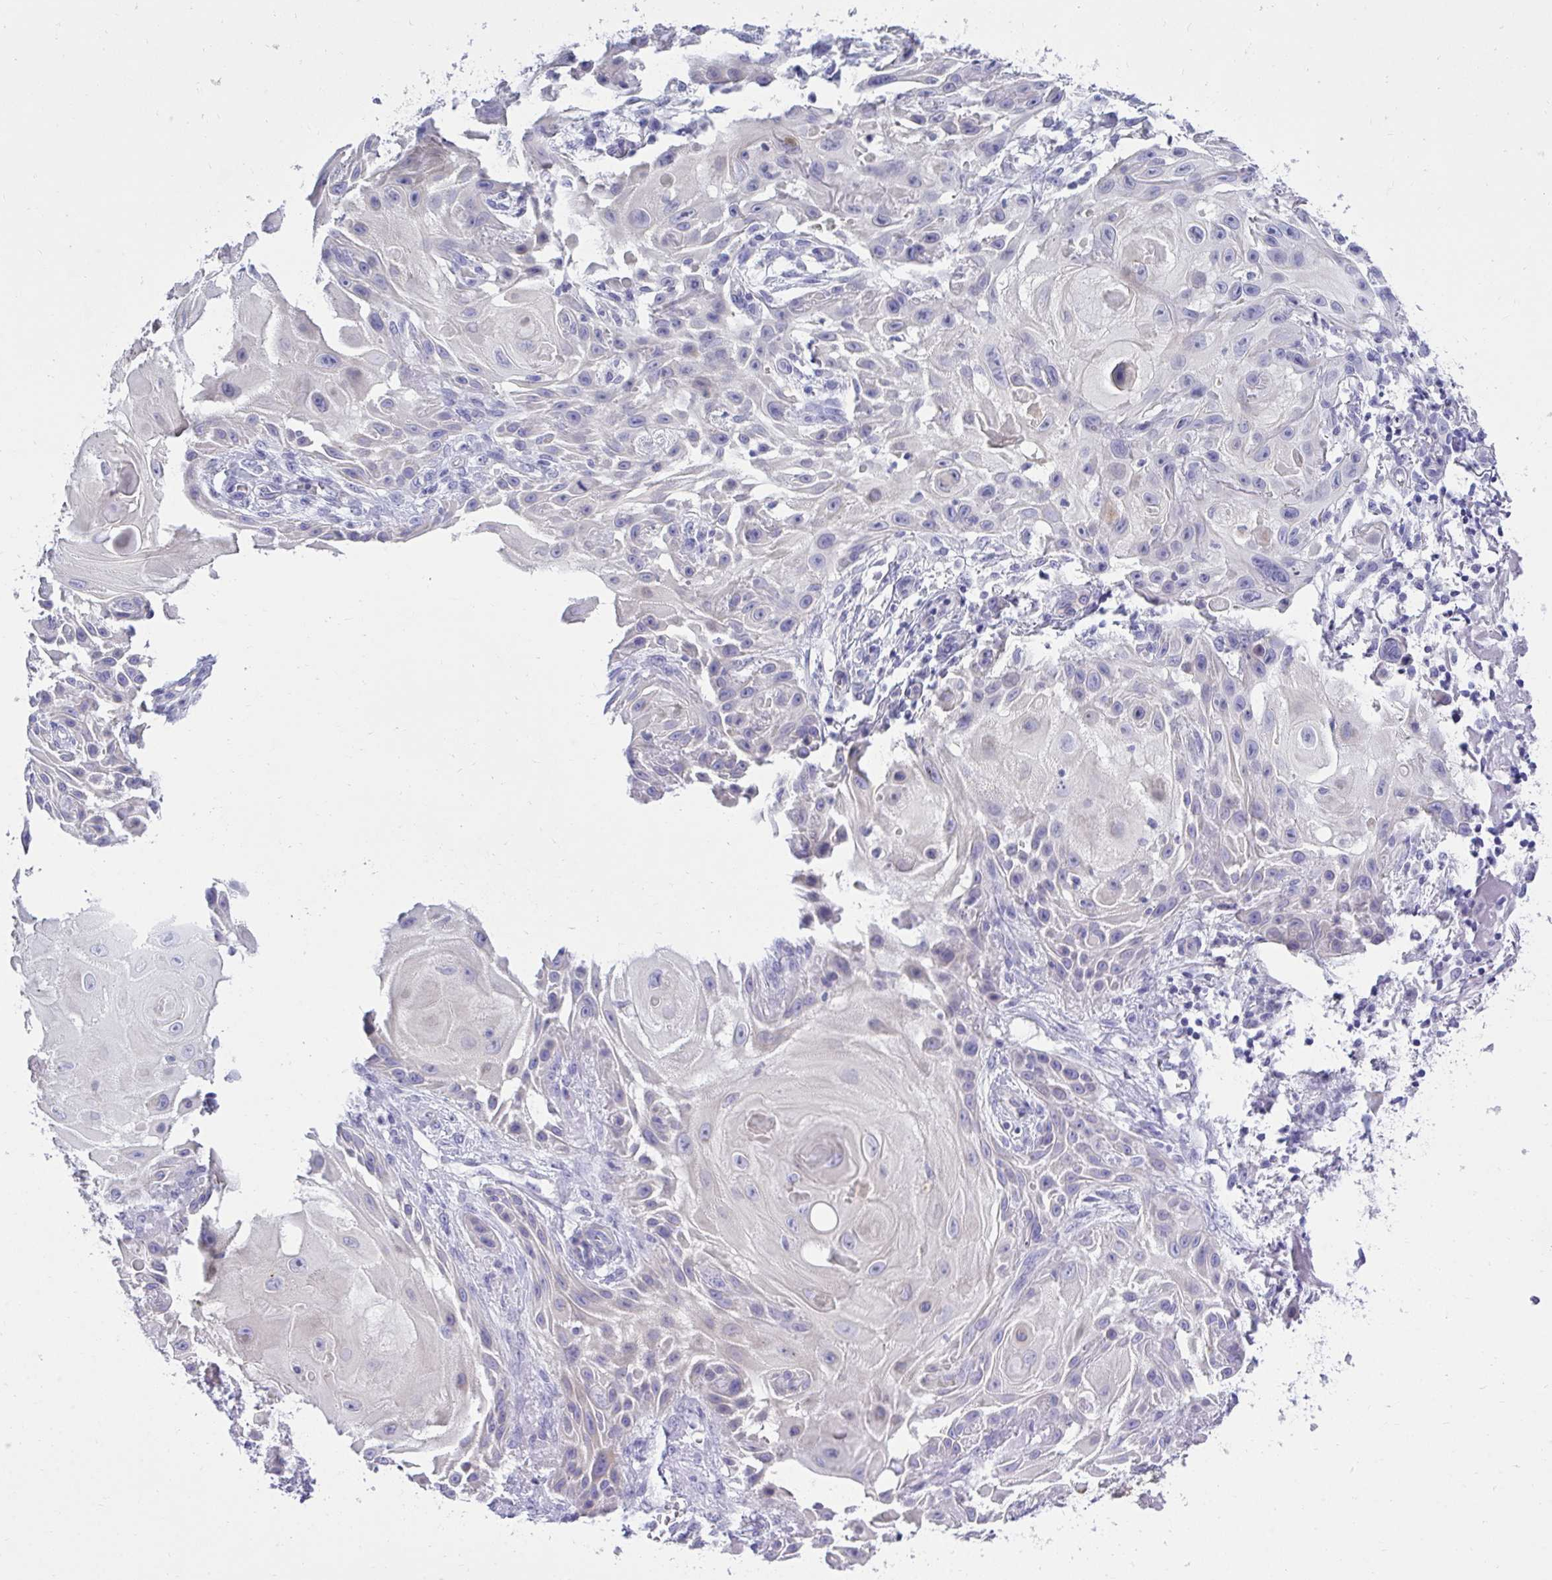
{"staining": {"intensity": "negative", "quantity": "none", "location": "none"}, "tissue": "skin cancer", "cell_type": "Tumor cells", "image_type": "cancer", "snomed": [{"axis": "morphology", "description": "Squamous cell carcinoma, NOS"}, {"axis": "topography", "description": "Skin"}], "caption": "An immunohistochemistry micrograph of skin squamous cell carcinoma is shown. There is no staining in tumor cells of skin squamous cell carcinoma.", "gene": "TMCO5A", "patient": {"sex": "female", "age": 91}}